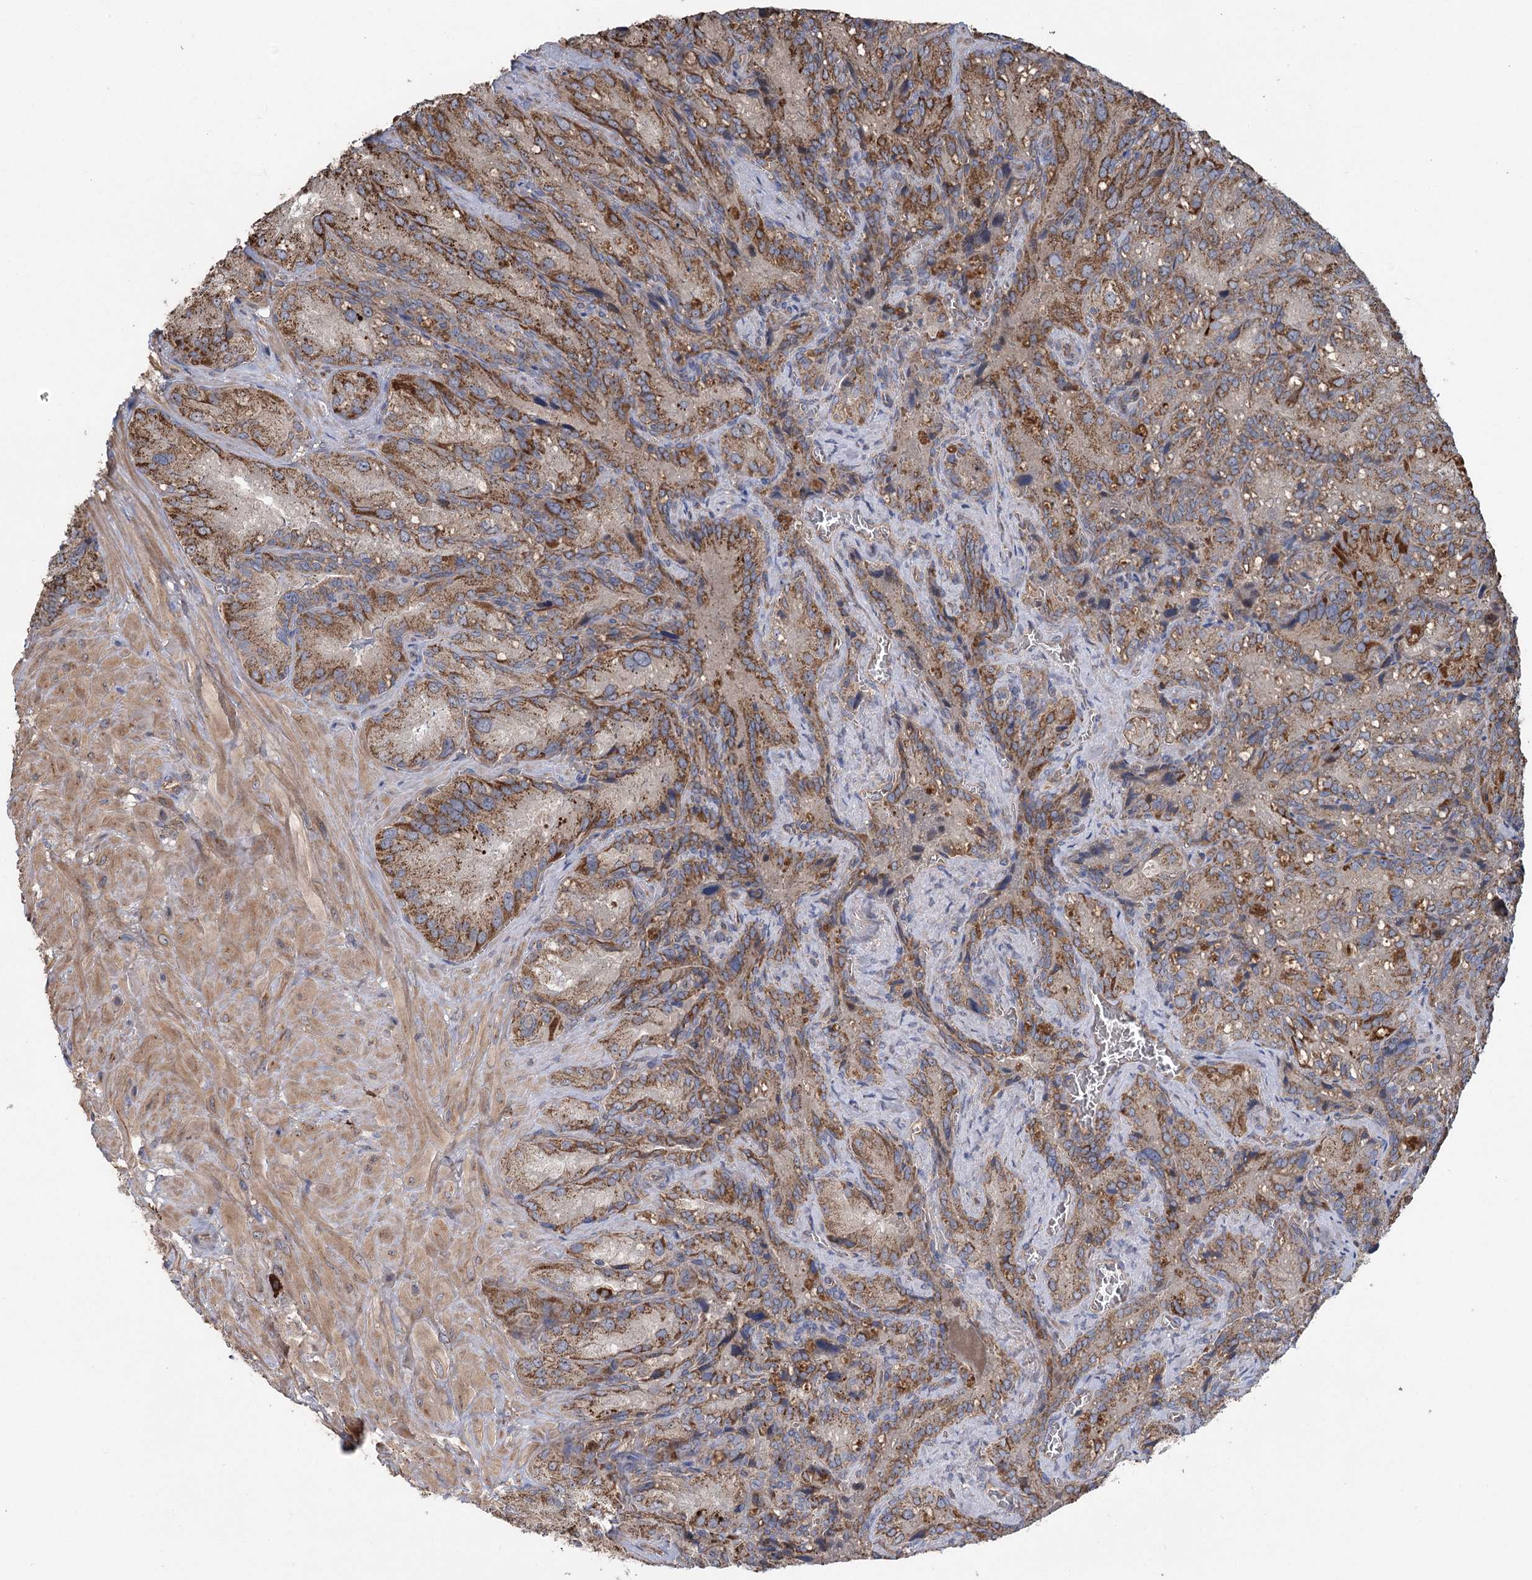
{"staining": {"intensity": "moderate", "quantity": ">75%", "location": "cytoplasmic/membranous"}, "tissue": "seminal vesicle", "cell_type": "Glandular cells", "image_type": "normal", "snomed": [{"axis": "morphology", "description": "Normal tissue, NOS"}, {"axis": "topography", "description": "Seminal veicle"}], "caption": "Protein expression analysis of unremarkable seminal vesicle demonstrates moderate cytoplasmic/membranous positivity in approximately >75% of glandular cells. Nuclei are stained in blue.", "gene": "RWDD4", "patient": {"sex": "male", "age": 62}}